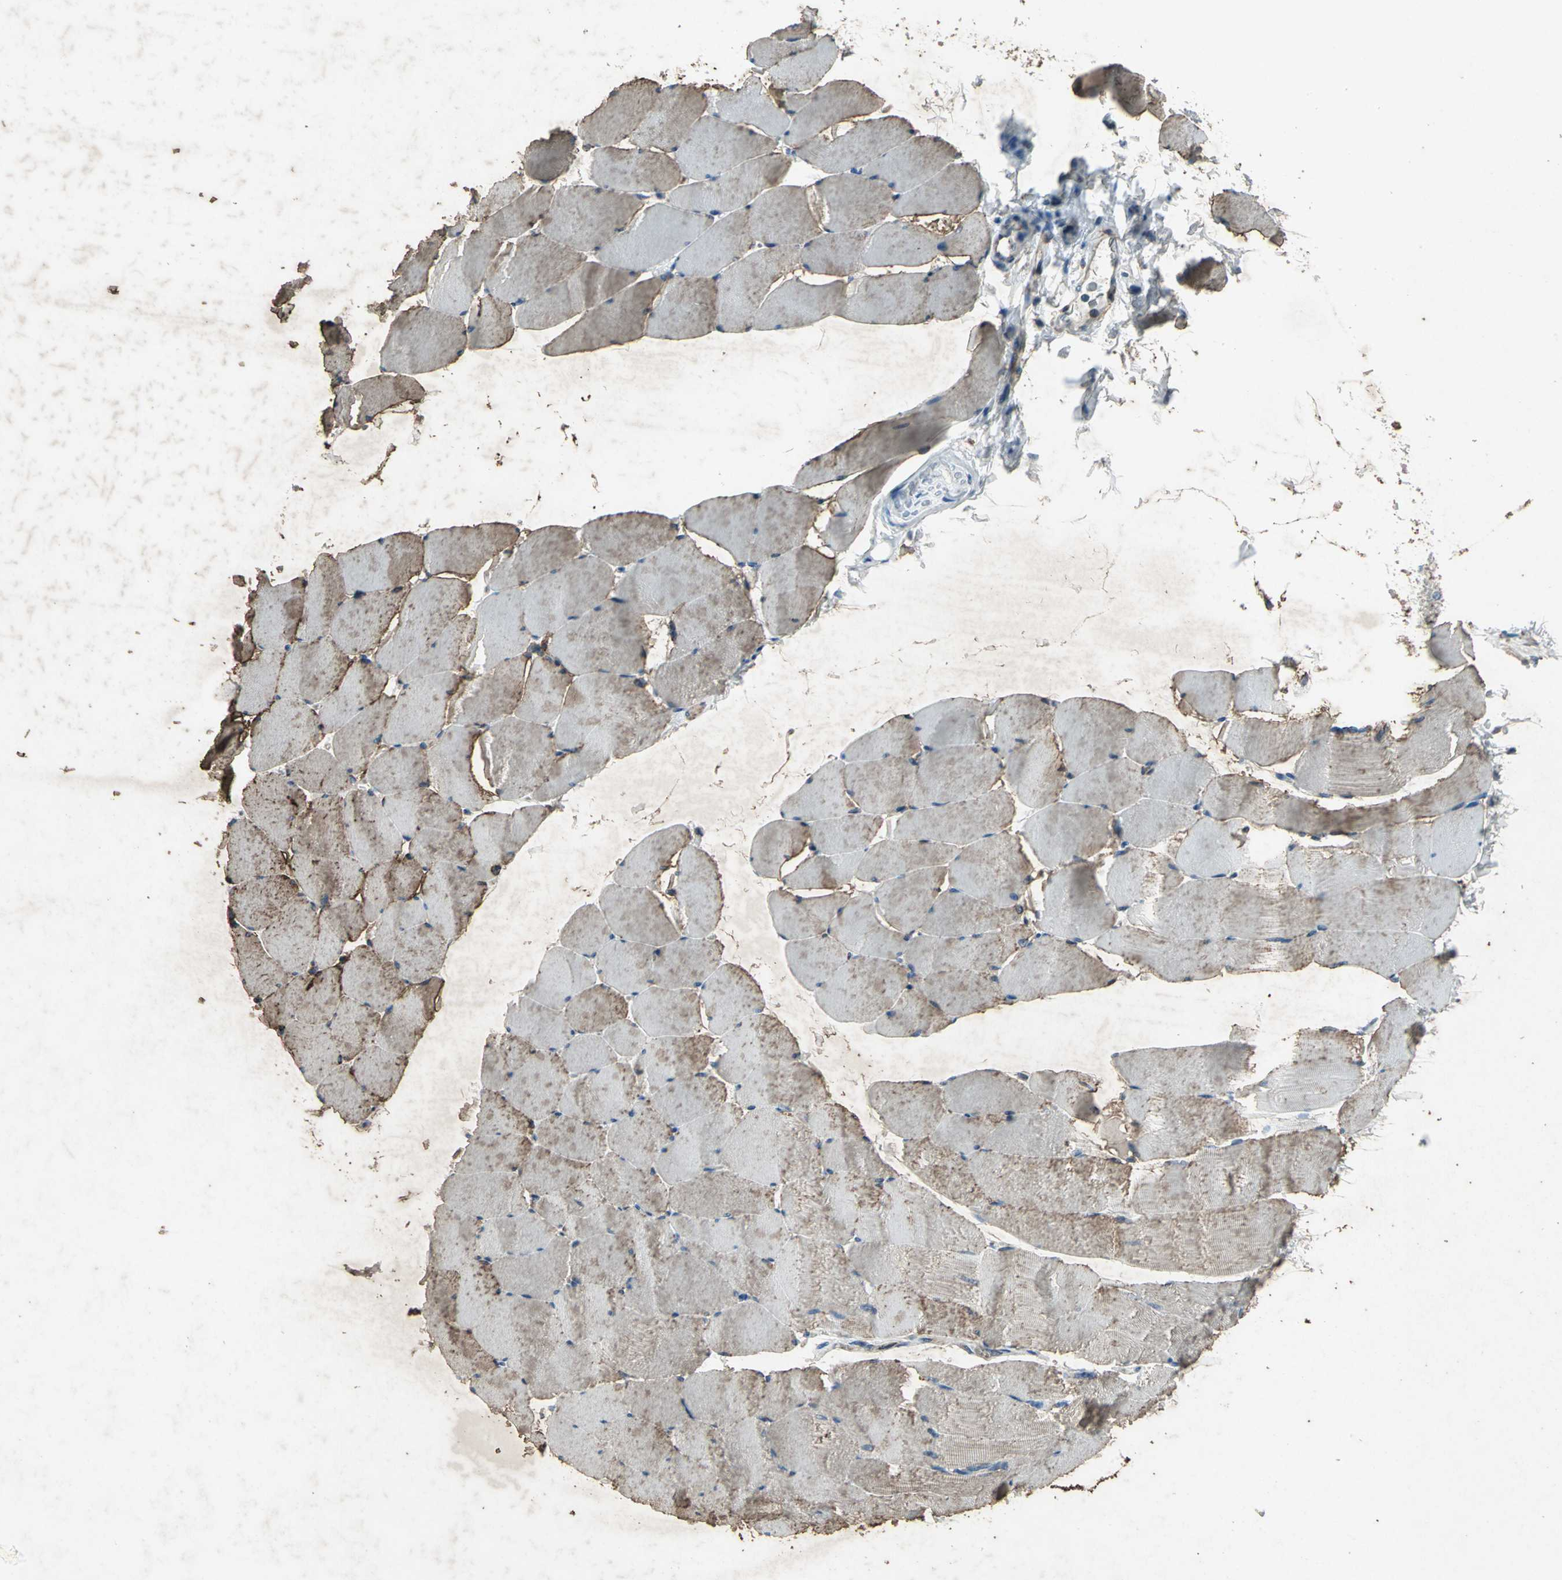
{"staining": {"intensity": "weak", "quantity": "25%-75%", "location": "cytoplasmic/membranous"}, "tissue": "skeletal muscle", "cell_type": "Myocytes", "image_type": "normal", "snomed": [{"axis": "morphology", "description": "Normal tissue, NOS"}, {"axis": "topography", "description": "Skeletal muscle"}], "caption": "A histopathology image showing weak cytoplasmic/membranous expression in approximately 25%-75% of myocytes in normal skeletal muscle, as visualized by brown immunohistochemical staining.", "gene": "CCR6", "patient": {"sex": "male", "age": 62}}